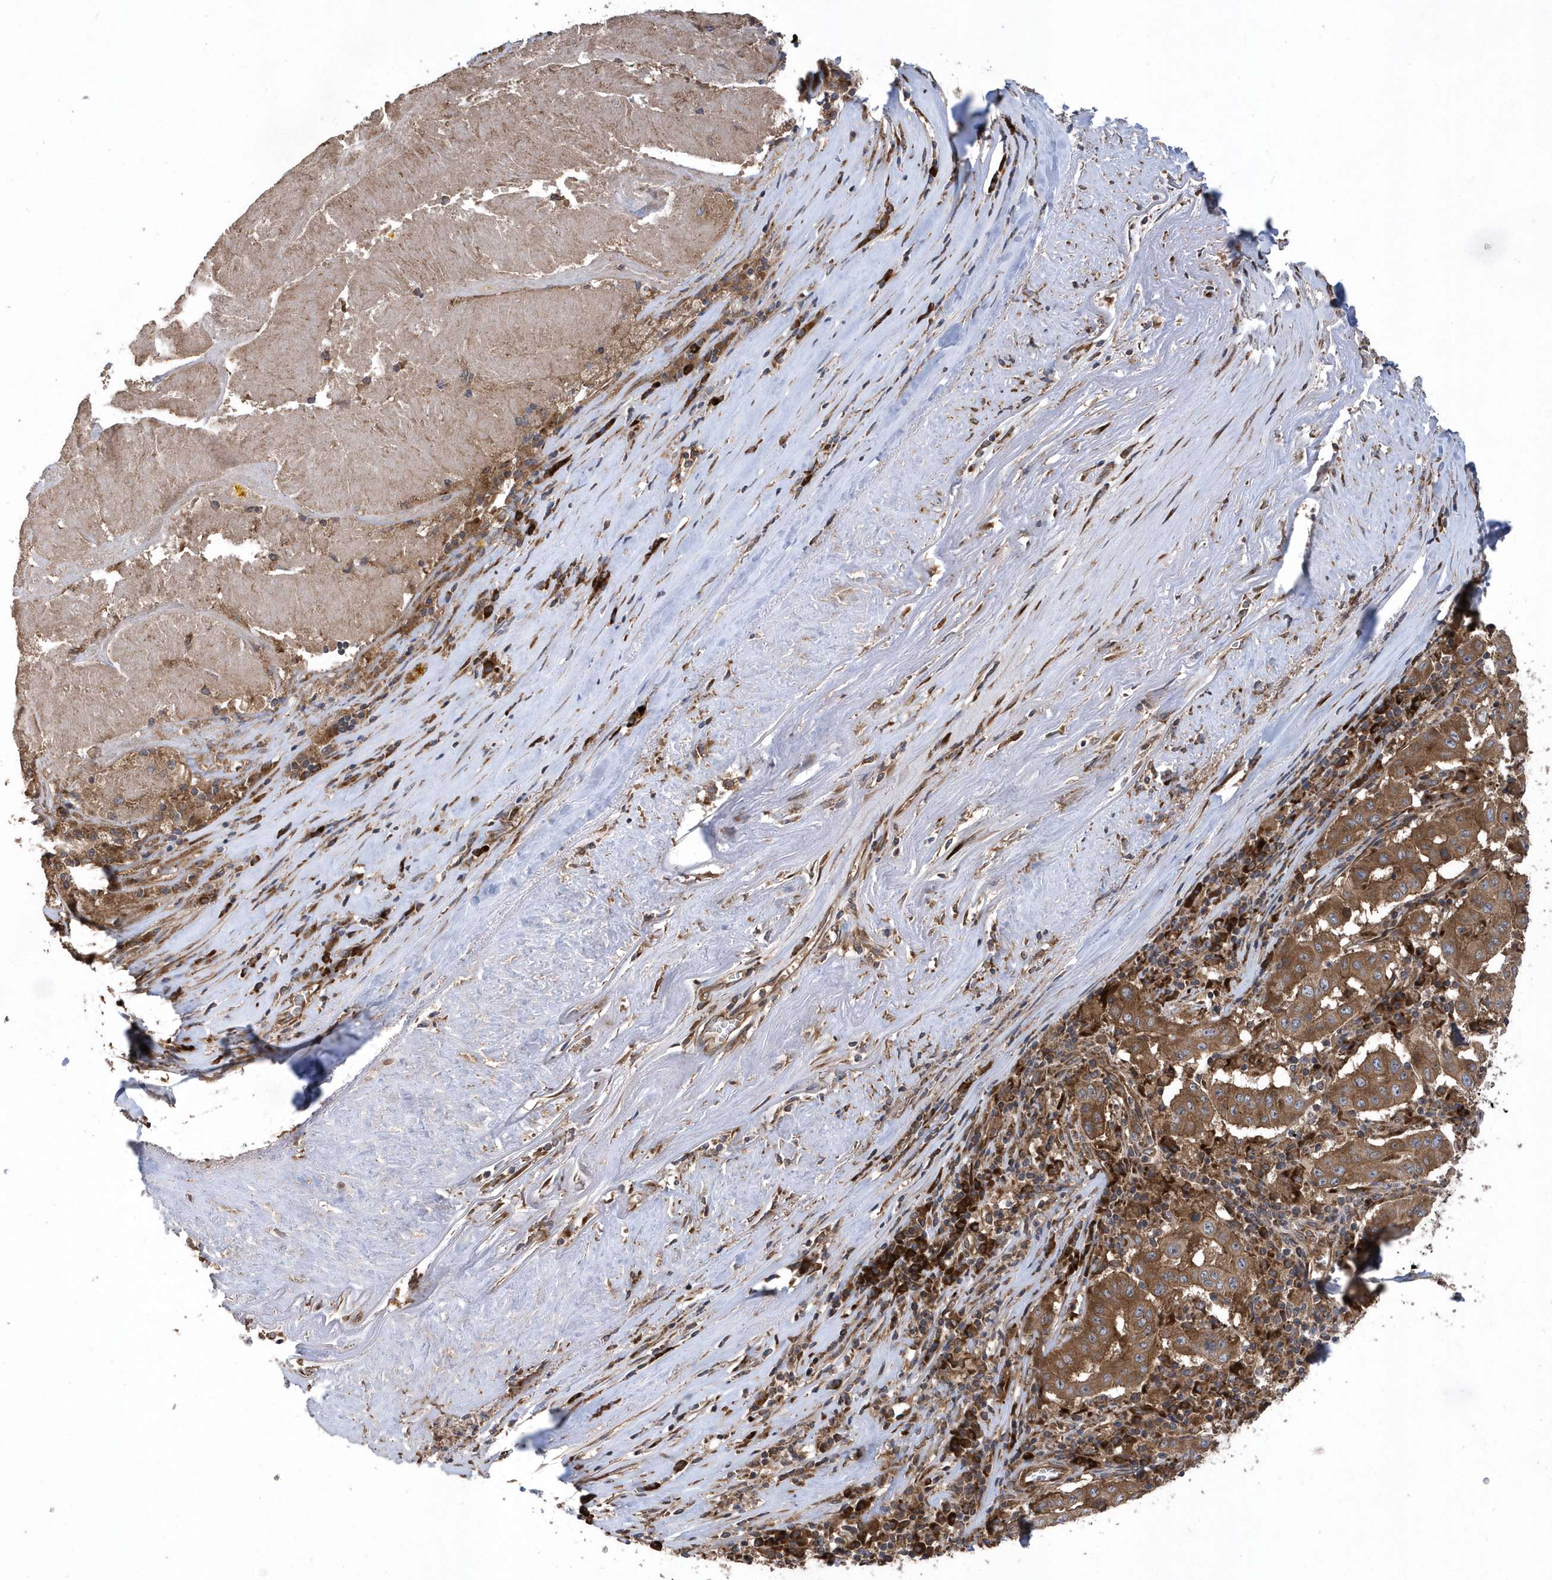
{"staining": {"intensity": "strong", "quantity": ">75%", "location": "cytoplasmic/membranous"}, "tissue": "pancreatic cancer", "cell_type": "Tumor cells", "image_type": "cancer", "snomed": [{"axis": "morphology", "description": "Adenocarcinoma, NOS"}, {"axis": "topography", "description": "Pancreas"}], "caption": "Protein expression analysis of human pancreatic cancer reveals strong cytoplasmic/membranous expression in about >75% of tumor cells. (DAB (3,3'-diaminobenzidine) IHC with brightfield microscopy, high magnification).", "gene": "WASHC5", "patient": {"sex": "male", "age": 63}}